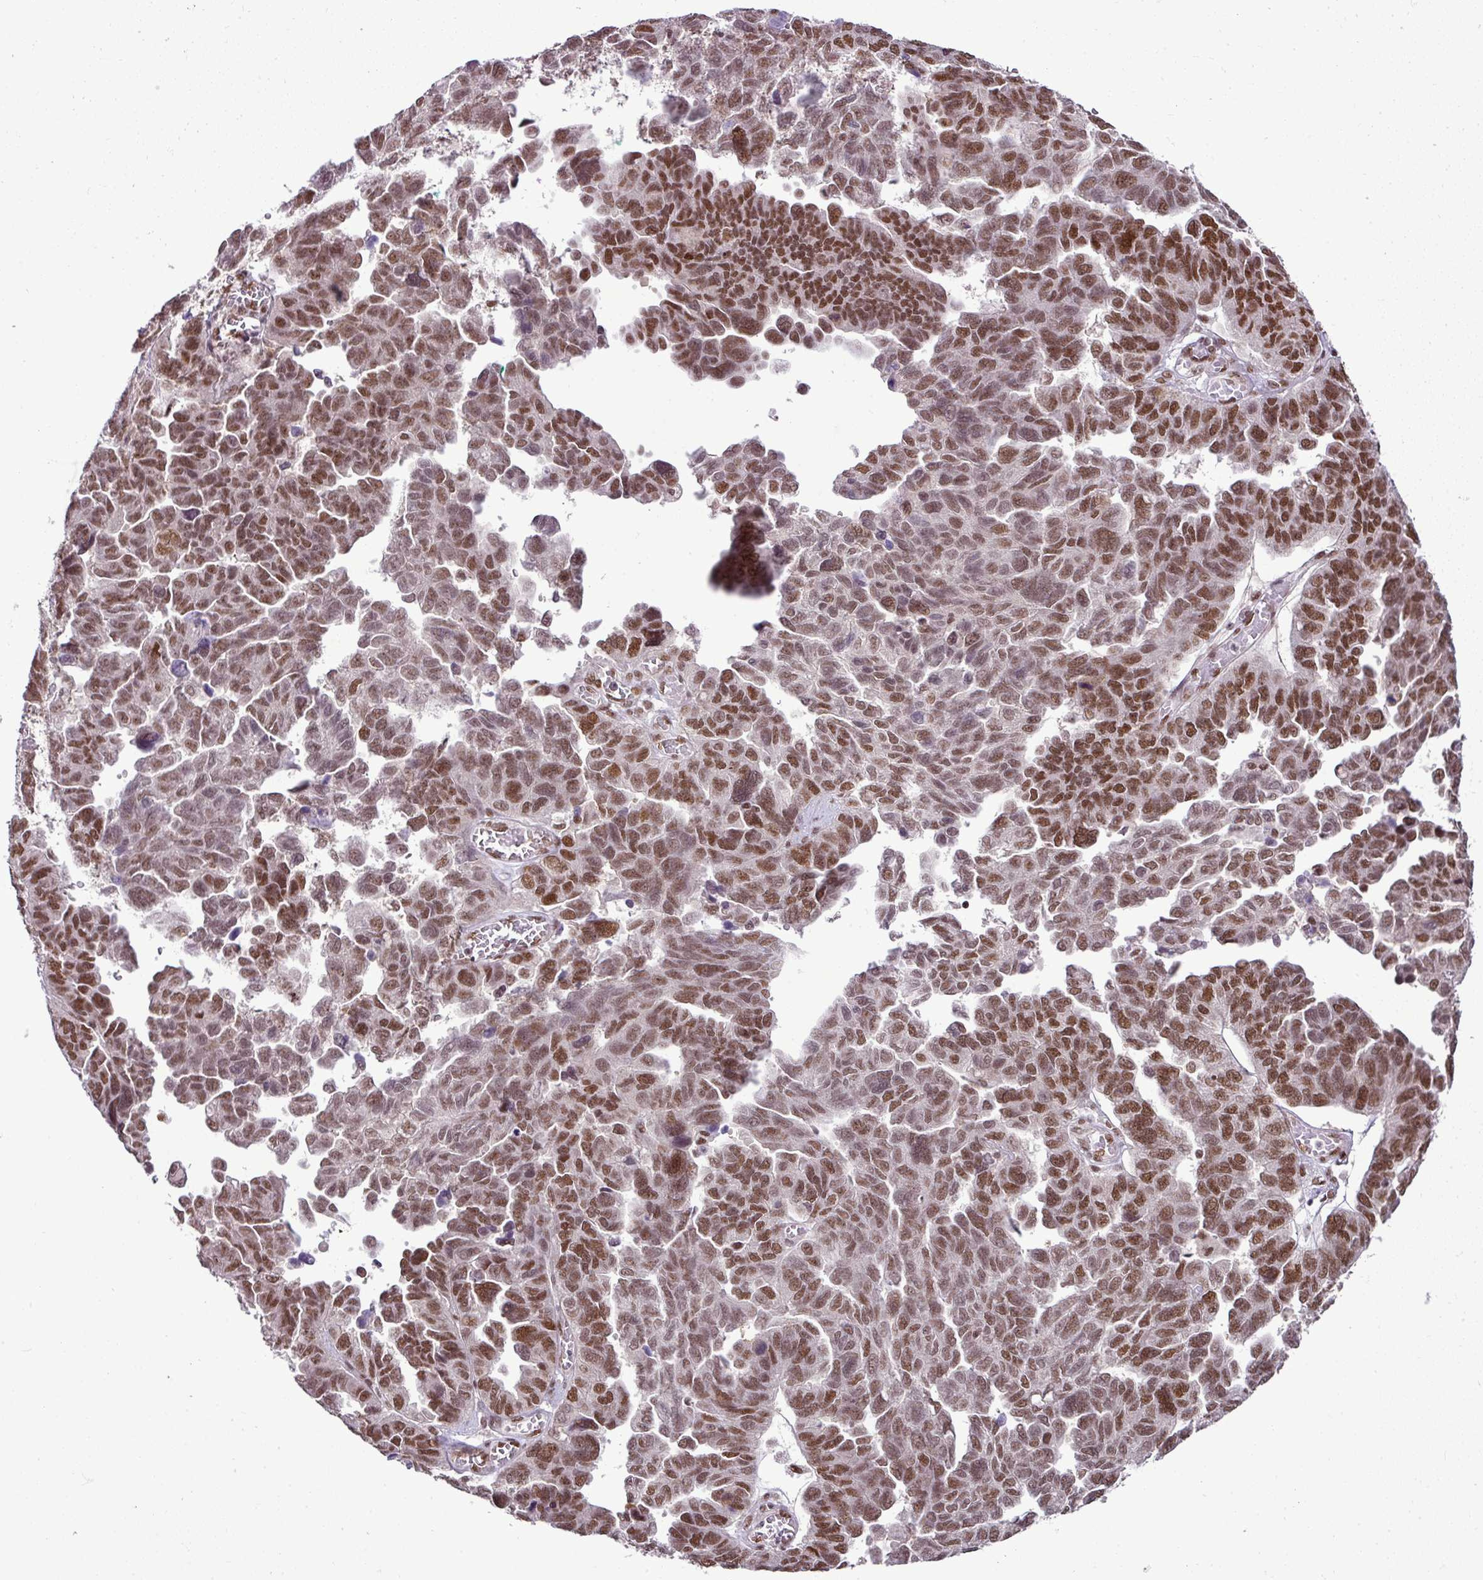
{"staining": {"intensity": "moderate", "quantity": ">75%", "location": "nuclear"}, "tissue": "ovarian cancer", "cell_type": "Tumor cells", "image_type": "cancer", "snomed": [{"axis": "morphology", "description": "Cystadenocarcinoma, serous, NOS"}, {"axis": "topography", "description": "Ovary"}], "caption": "A brown stain labels moderate nuclear staining of a protein in human ovarian cancer (serous cystadenocarcinoma) tumor cells. (Stains: DAB in brown, nuclei in blue, Microscopy: brightfield microscopy at high magnification).", "gene": "PGAP4", "patient": {"sex": "female", "age": 64}}